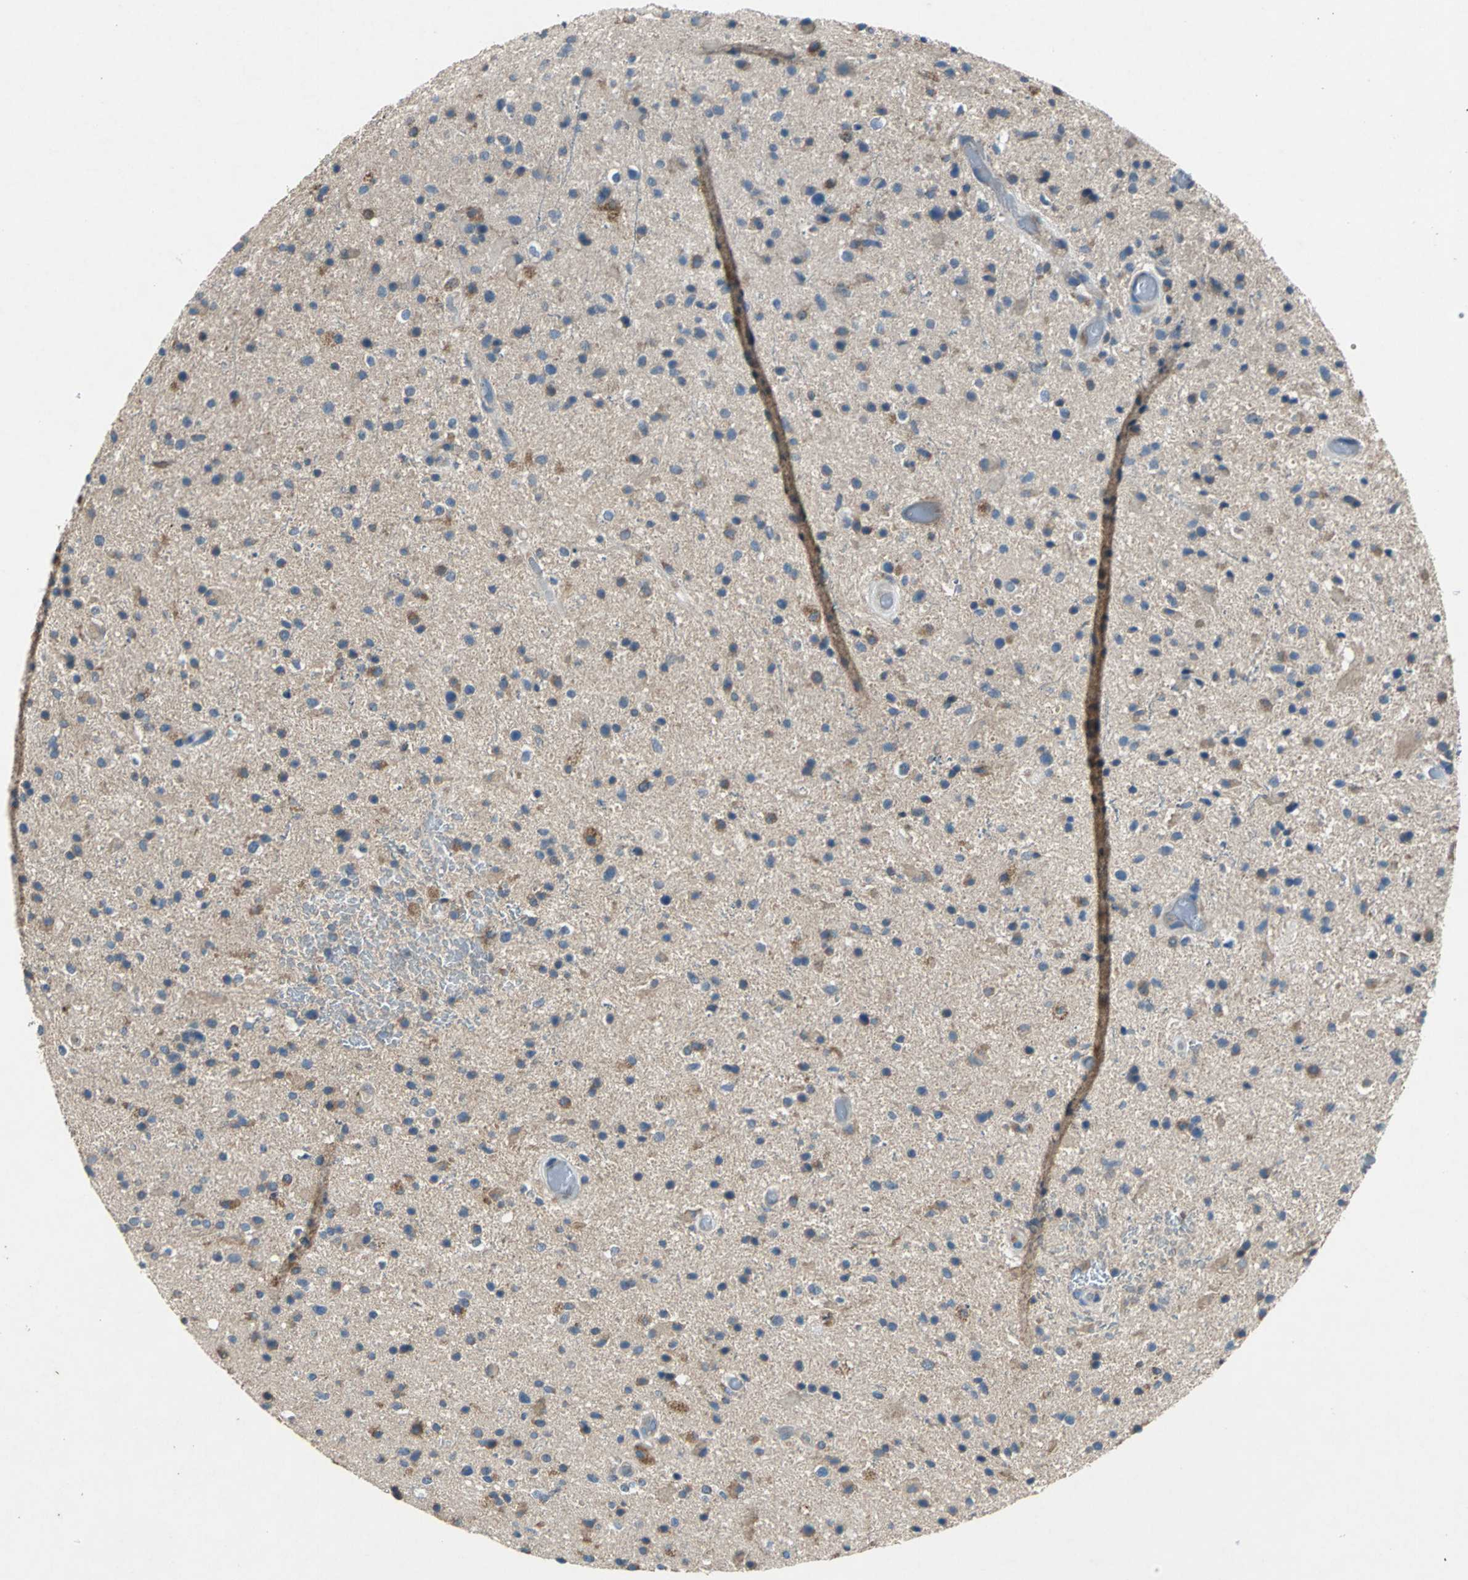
{"staining": {"intensity": "weak", "quantity": ">75%", "location": "cytoplasmic/membranous"}, "tissue": "glioma", "cell_type": "Tumor cells", "image_type": "cancer", "snomed": [{"axis": "morphology", "description": "Glioma, malignant, High grade"}, {"axis": "topography", "description": "Brain"}], "caption": "Immunohistochemistry (IHC) histopathology image of glioma stained for a protein (brown), which reveals low levels of weak cytoplasmic/membranous positivity in approximately >75% of tumor cells.", "gene": "HEPH", "patient": {"sex": "male", "age": 33}}